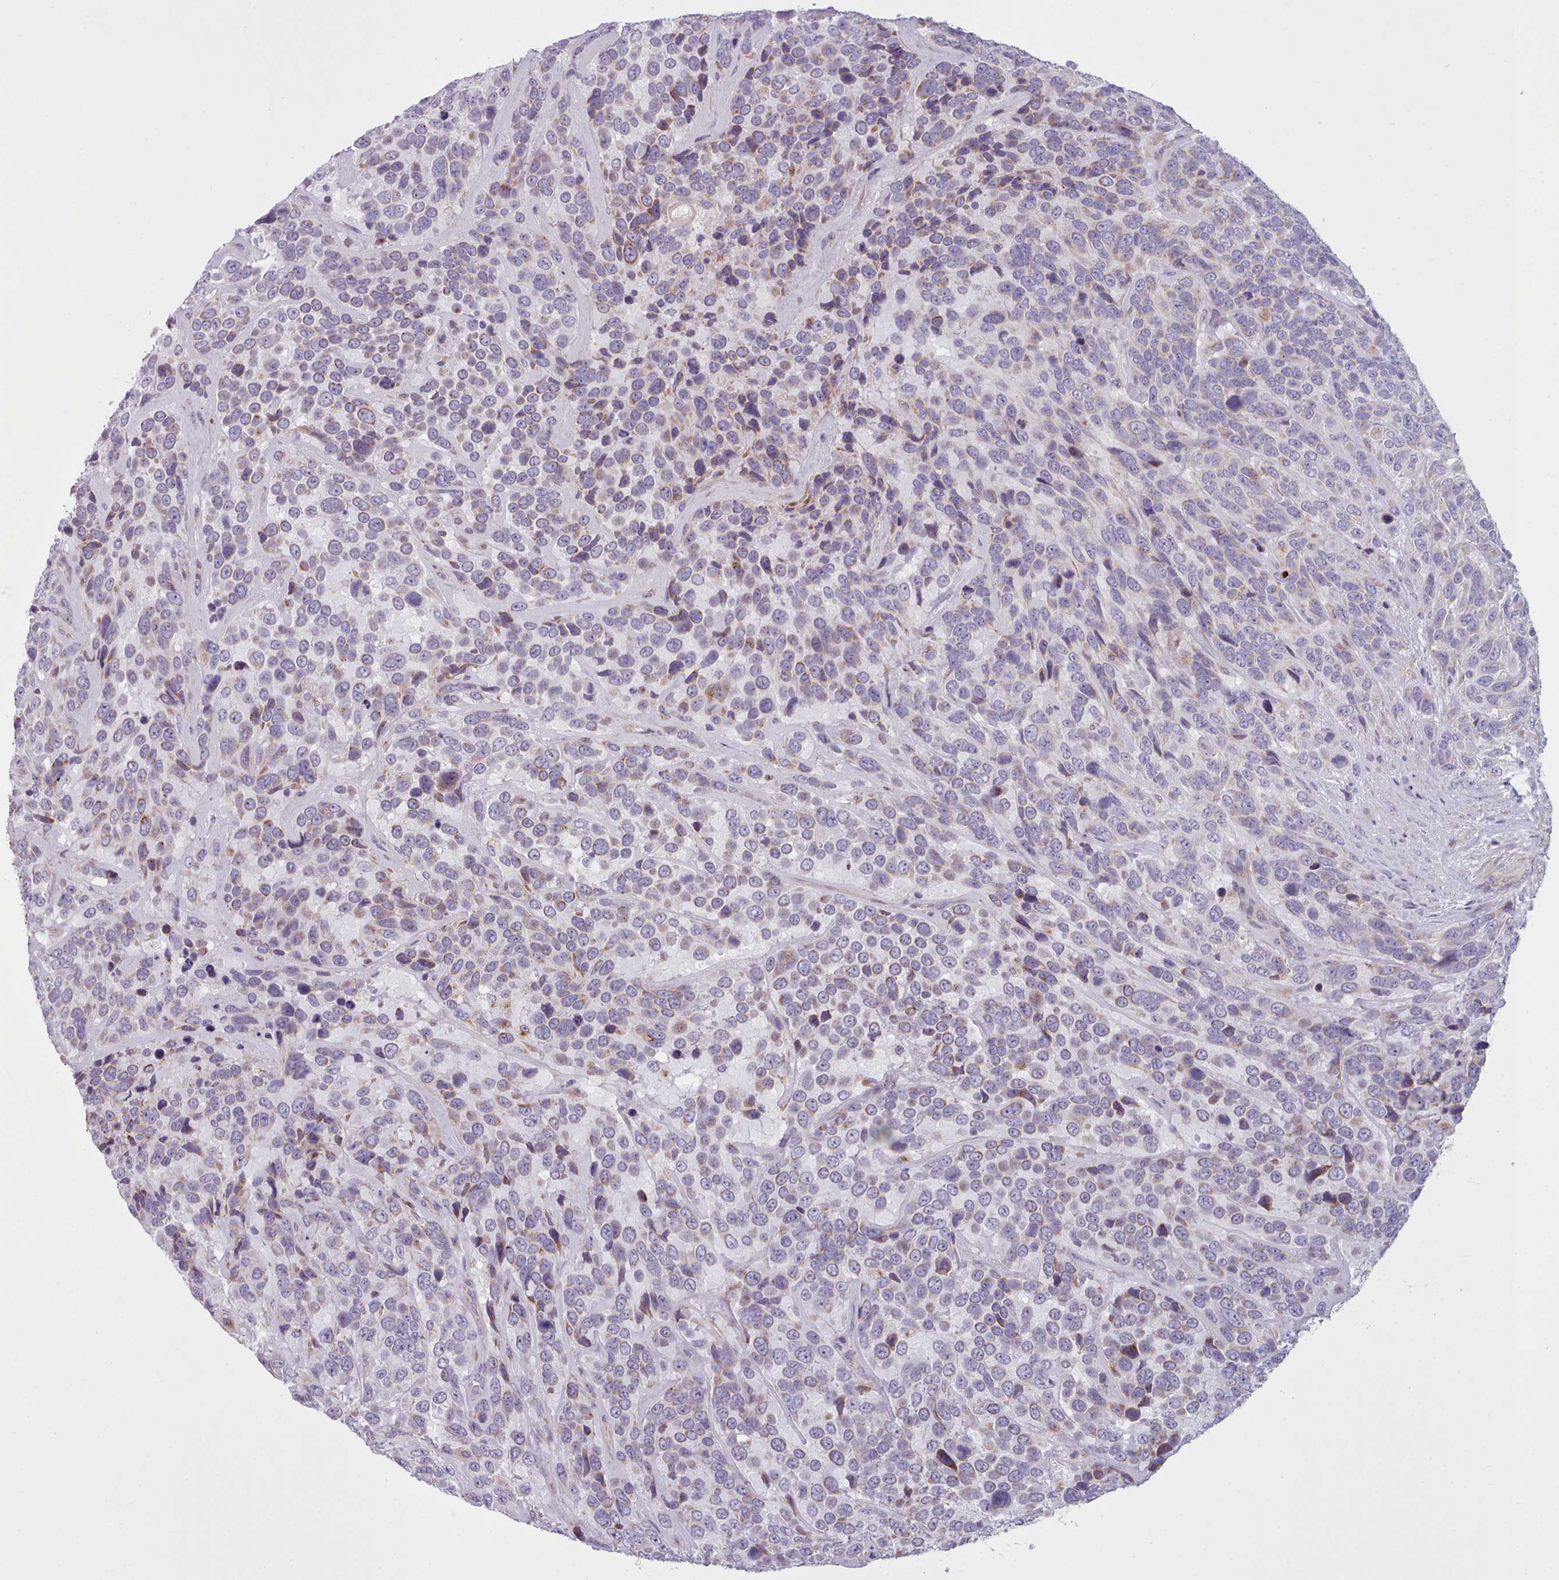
{"staining": {"intensity": "moderate", "quantity": "<25%", "location": "cytoplasmic/membranous"}, "tissue": "urothelial cancer", "cell_type": "Tumor cells", "image_type": "cancer", "snomed": [{"axis": "morphology", "description": "Urothelial carcinoma, High grade"}, {"axis": "topography", "description": "Urinary bladder"}], "caption": "Brown immunohistochemical staining in urothelial cancer reveals moderate cytoplasmic/membranous positivity in about <25% of tumor cells. The protein of interest is shown in brown color, while the nuclei are stained blue.", "gene": "SLC52A3", "patient": {"sex": "female", "age": 70}}